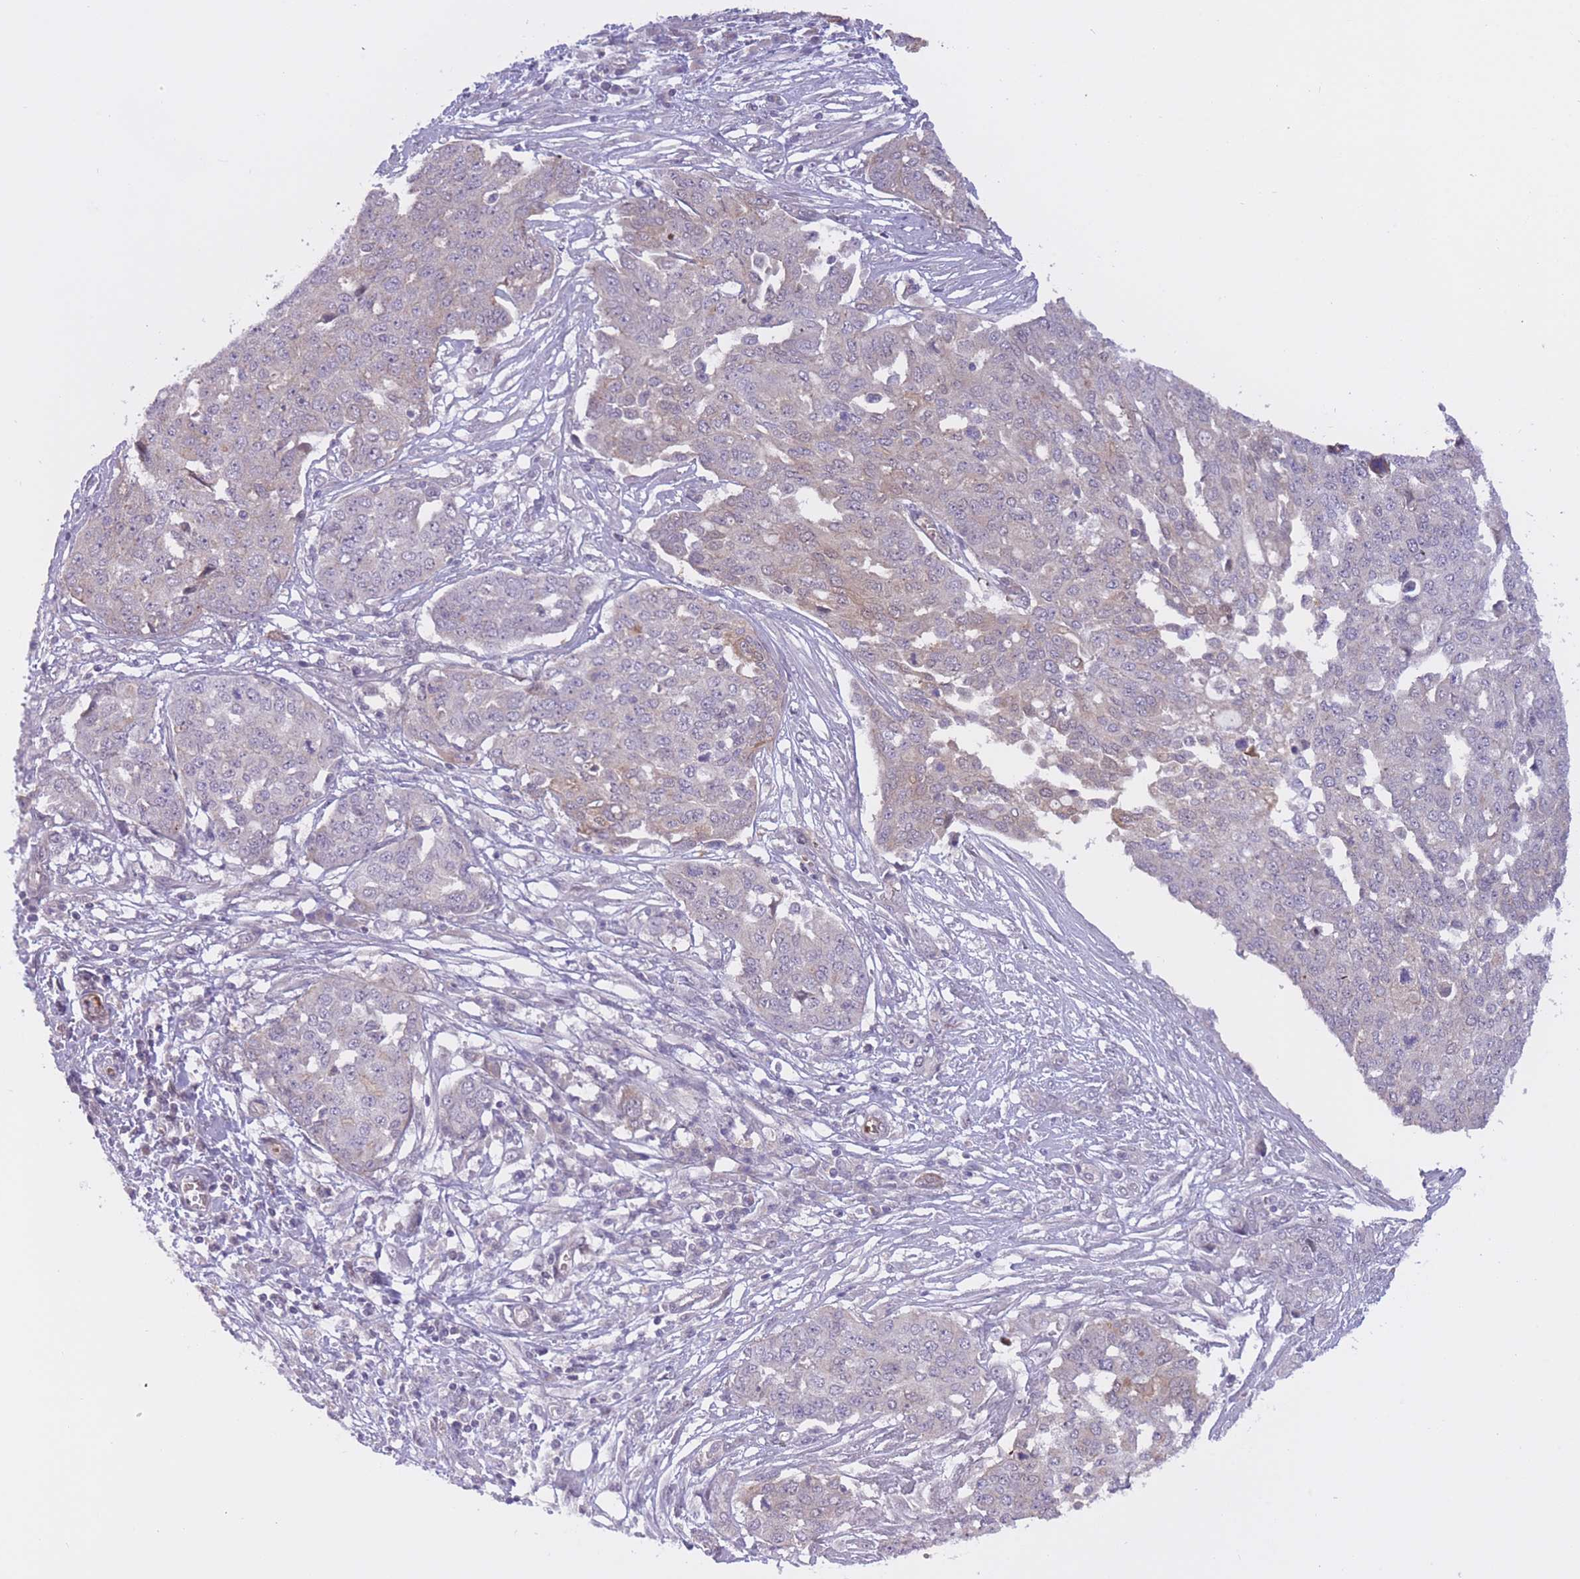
{"staining": {"intensity": "weak", "quantity": "<25%", "location": "cytoplasmic/membranous,nuclear"}, "tissue": "ovarian cancer", "cell_type": "Tumor cells", "image_type": "cancer", "snomed": [{"axis": "morphology", "description": "Cystadenocarcinoma, serous, NOS"}, {"axis": "topography", "description": "Soft tissue"}, {"axis": "topography", "description": "Ovary"}], "caption": "Image shows no significant protein expression in tumor cells of ovarian serous cystadenocarcinoma.", "gene": "FUT5", "patient": {"sex": "female", "age": 57}}